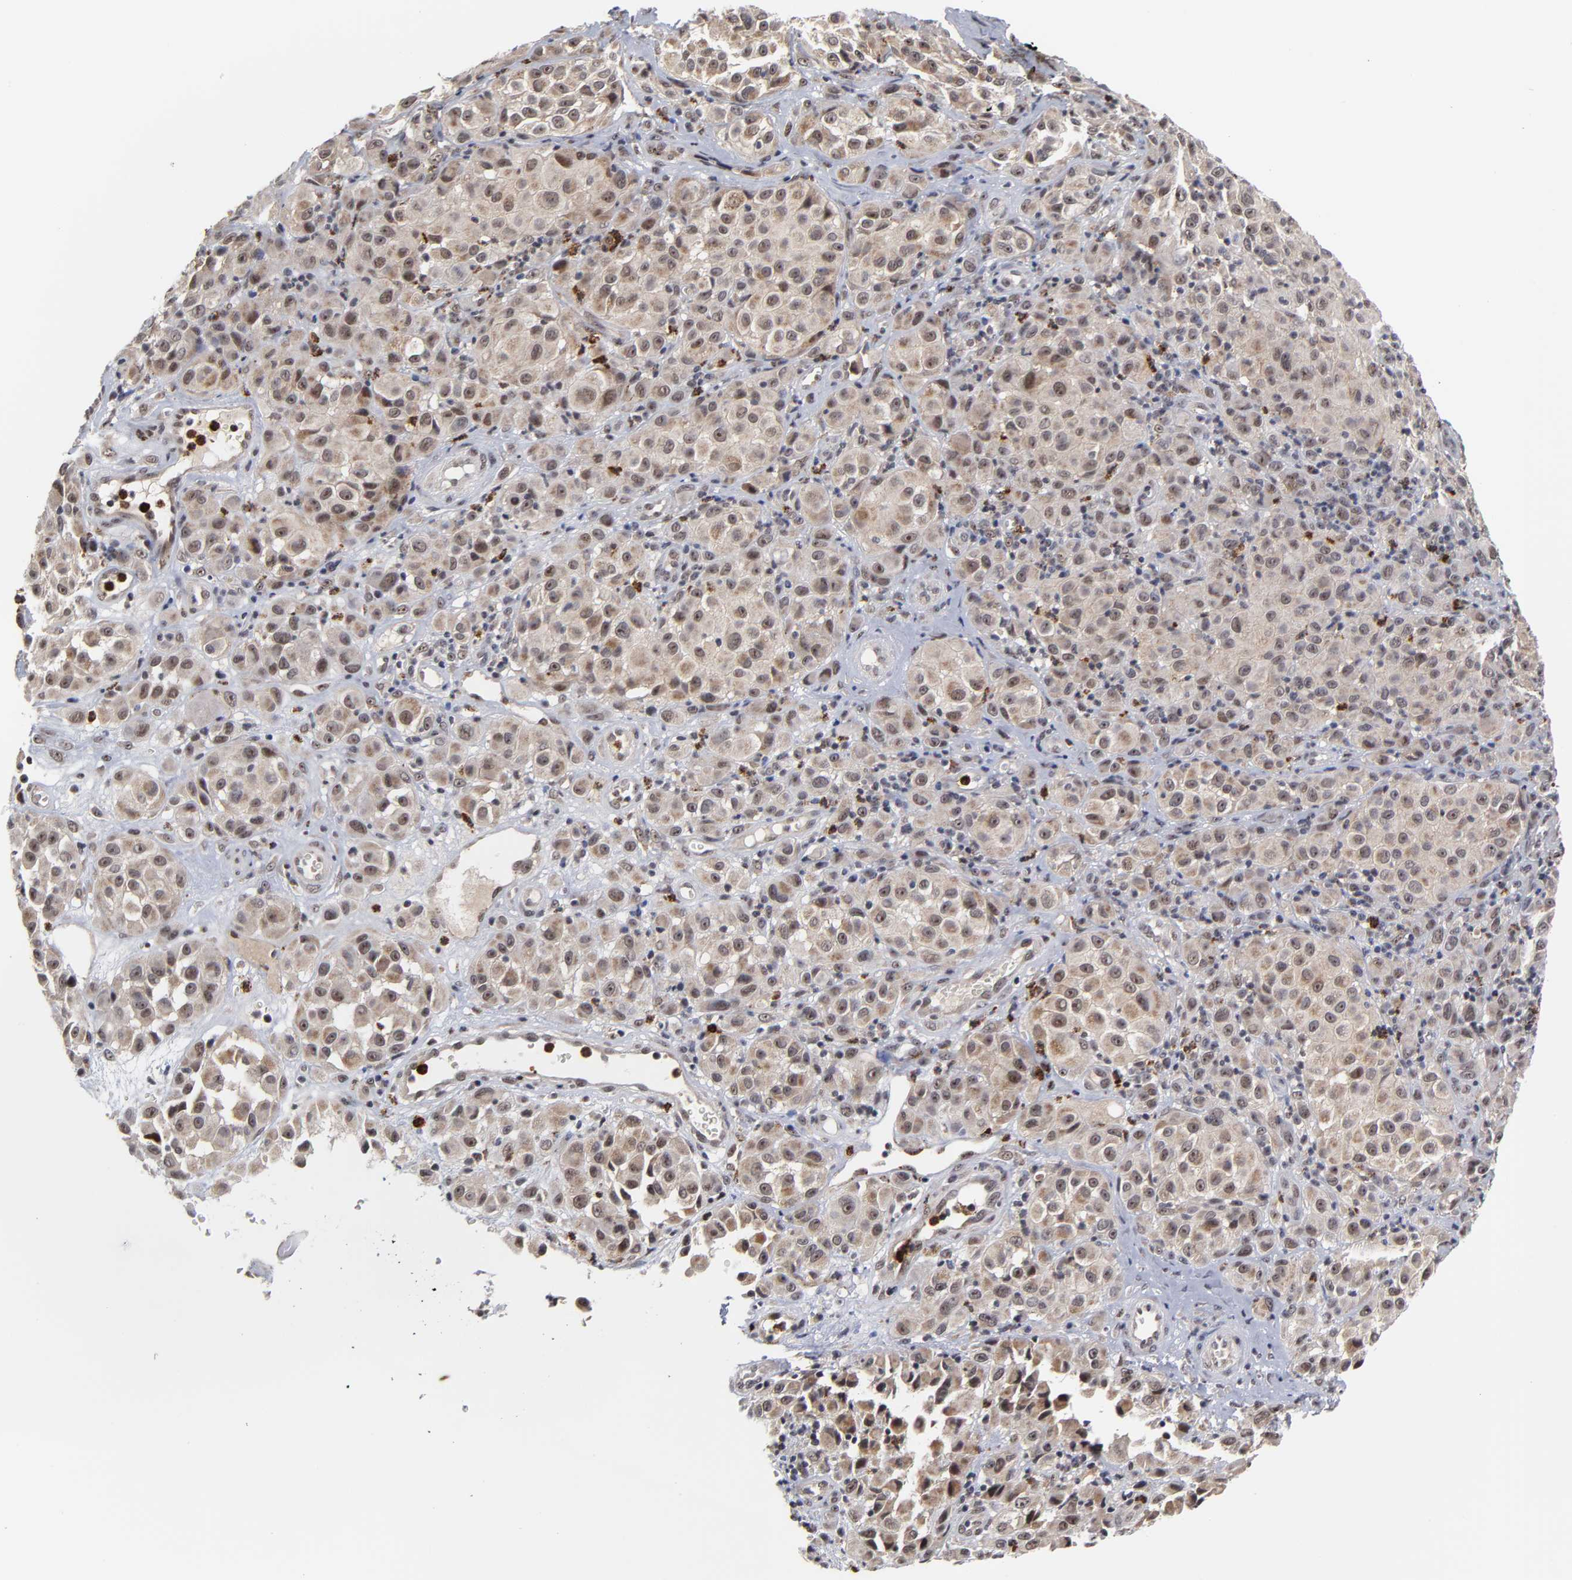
{"staining": {"intensity": "weak", "quantity": "25%-75%", "location": "nuclear"}, "tissue": "melanoma", "cell_type": "Tumor cells", "image_type": "cancer", "snomed": [{"axis": "morphology", "description": "Malignant melanoma, NOS"}, {"axis": "topography", "description": "Skin"}], "caption": "IHC (DAB) staining of human melanoma displays weak nuclear protein positivity in approximately 25%-75% of tumor cells.", "gene": "ZNF419", "patient": {"sex": "female", "age": 21}}